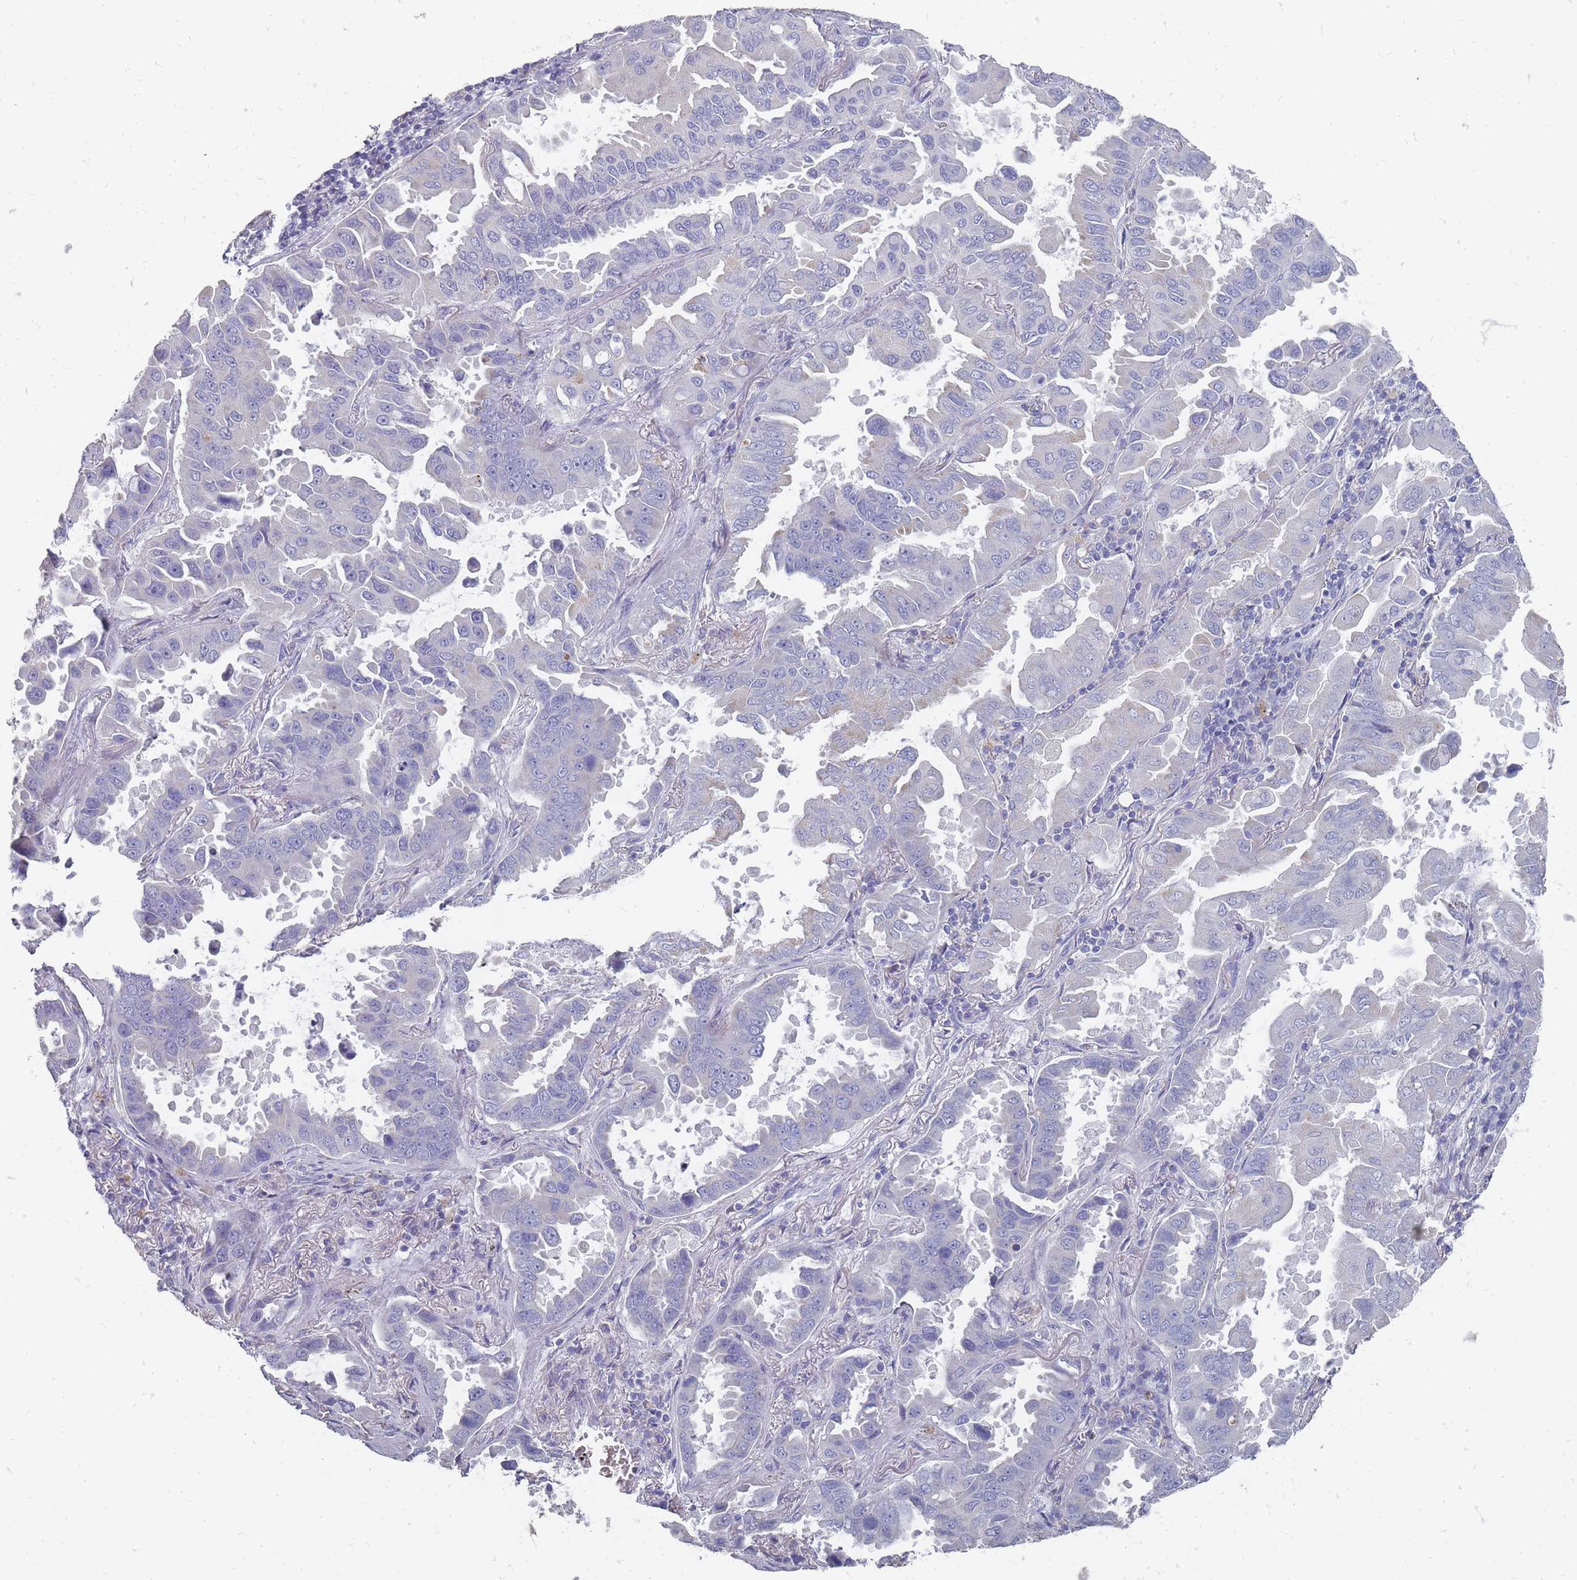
{"staining": {"intensity": "negative", "quantity": "none", "location": "none"}, "tissue": "lung cancer", "cell_type": "Tumor cells", "image_type": "cancer", "snomed": [{"axis": "morphology", "description": "Adenocarcinoma, NOS"}, {"axis": "topography", "description": "Lung"}], "caption": "This image is of lung cancer stained with immunohistochemistry to label a protein in brown with the nuclei are counter-stained blue. There is no staining in tumor cells.", "gene": "OTULINL", "patient": {"sex": "male", "age": 64}}